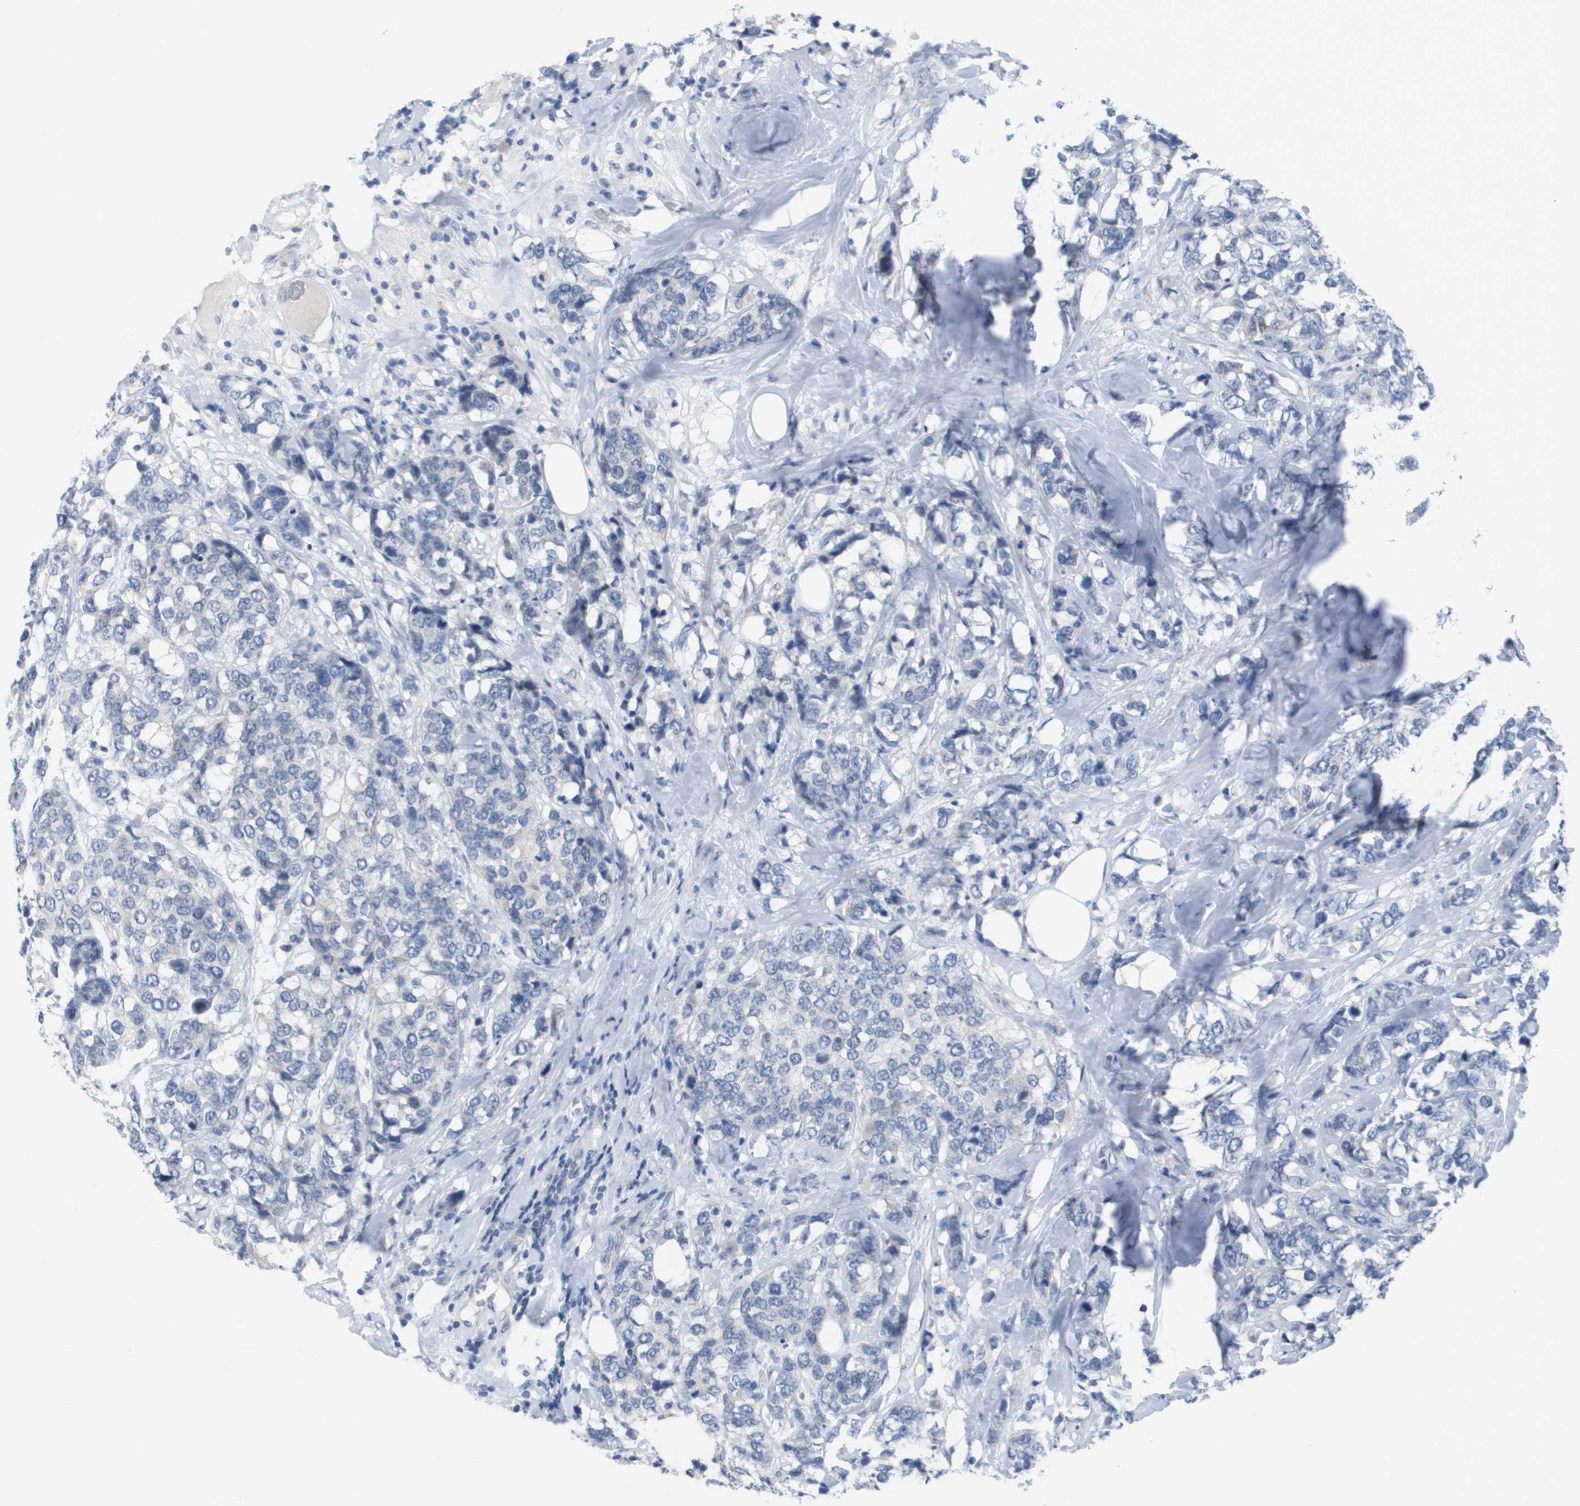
{"staining": {"intensity": "weak", "quantity": "<25%", "location": "cytoplasmic/membranous"}, "tissue": "breast cancer", "cell_type": "Tumor cells", "image_type": "cancer", "snomed": [{"axis": "morphology", "description": "Lobular carcinoma"}, {"axis": "topography", "description": "Breast"}], "caption": "IHC photomicrograph of breast cancer (lobular carcinoma) stained for a protein (brown), which displays no staining in tumor cells. (DAB immunohistochemistry visualized using brightfield microscopy, high magnification).", "gene": "PDE4A", "patient": {"sex": "female", "age": 59}}